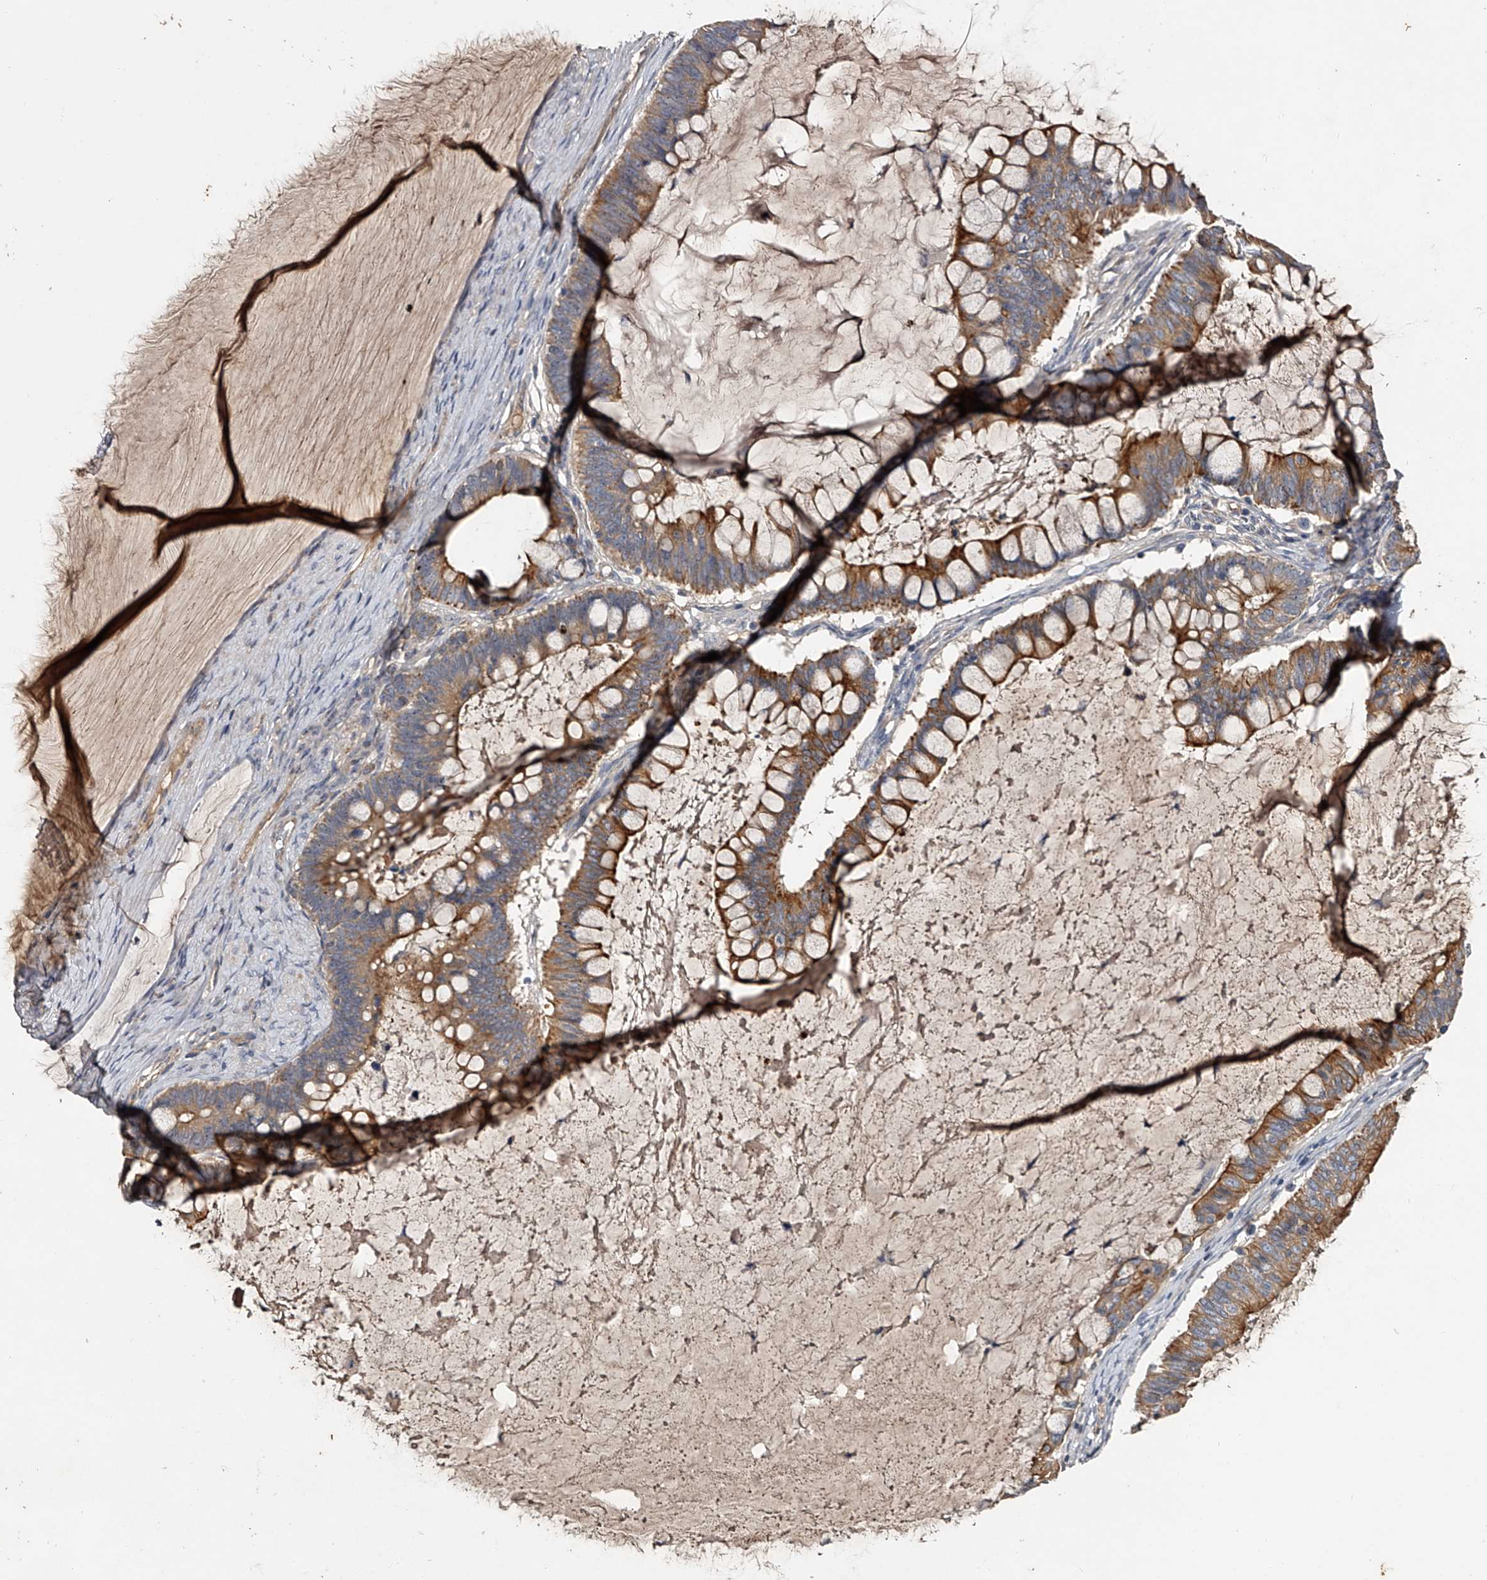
{"staining": {"intensity": "moderate", "quantity": ">75%", "location": "cytoplasmic/membranous"}, "tissue": "ovarian cancer", "cell_type": "Tumor cells", "image_type": "cancer", "snomed": [{"axis": "morphology", "description": "Cystadenocarcinoma, mucinous, NOS"}, {"axis": "topography", "description": "Ovary"}], "caption": "Tumor cells reveal medium levels of moderate cytoplasmic/membranous positivity in approximately >75% of cells in human ovarian cancer (mucinous cystadenocarcinoma).", "gene": "MDN1", "patient": {"sex": "female", "age": 61}}